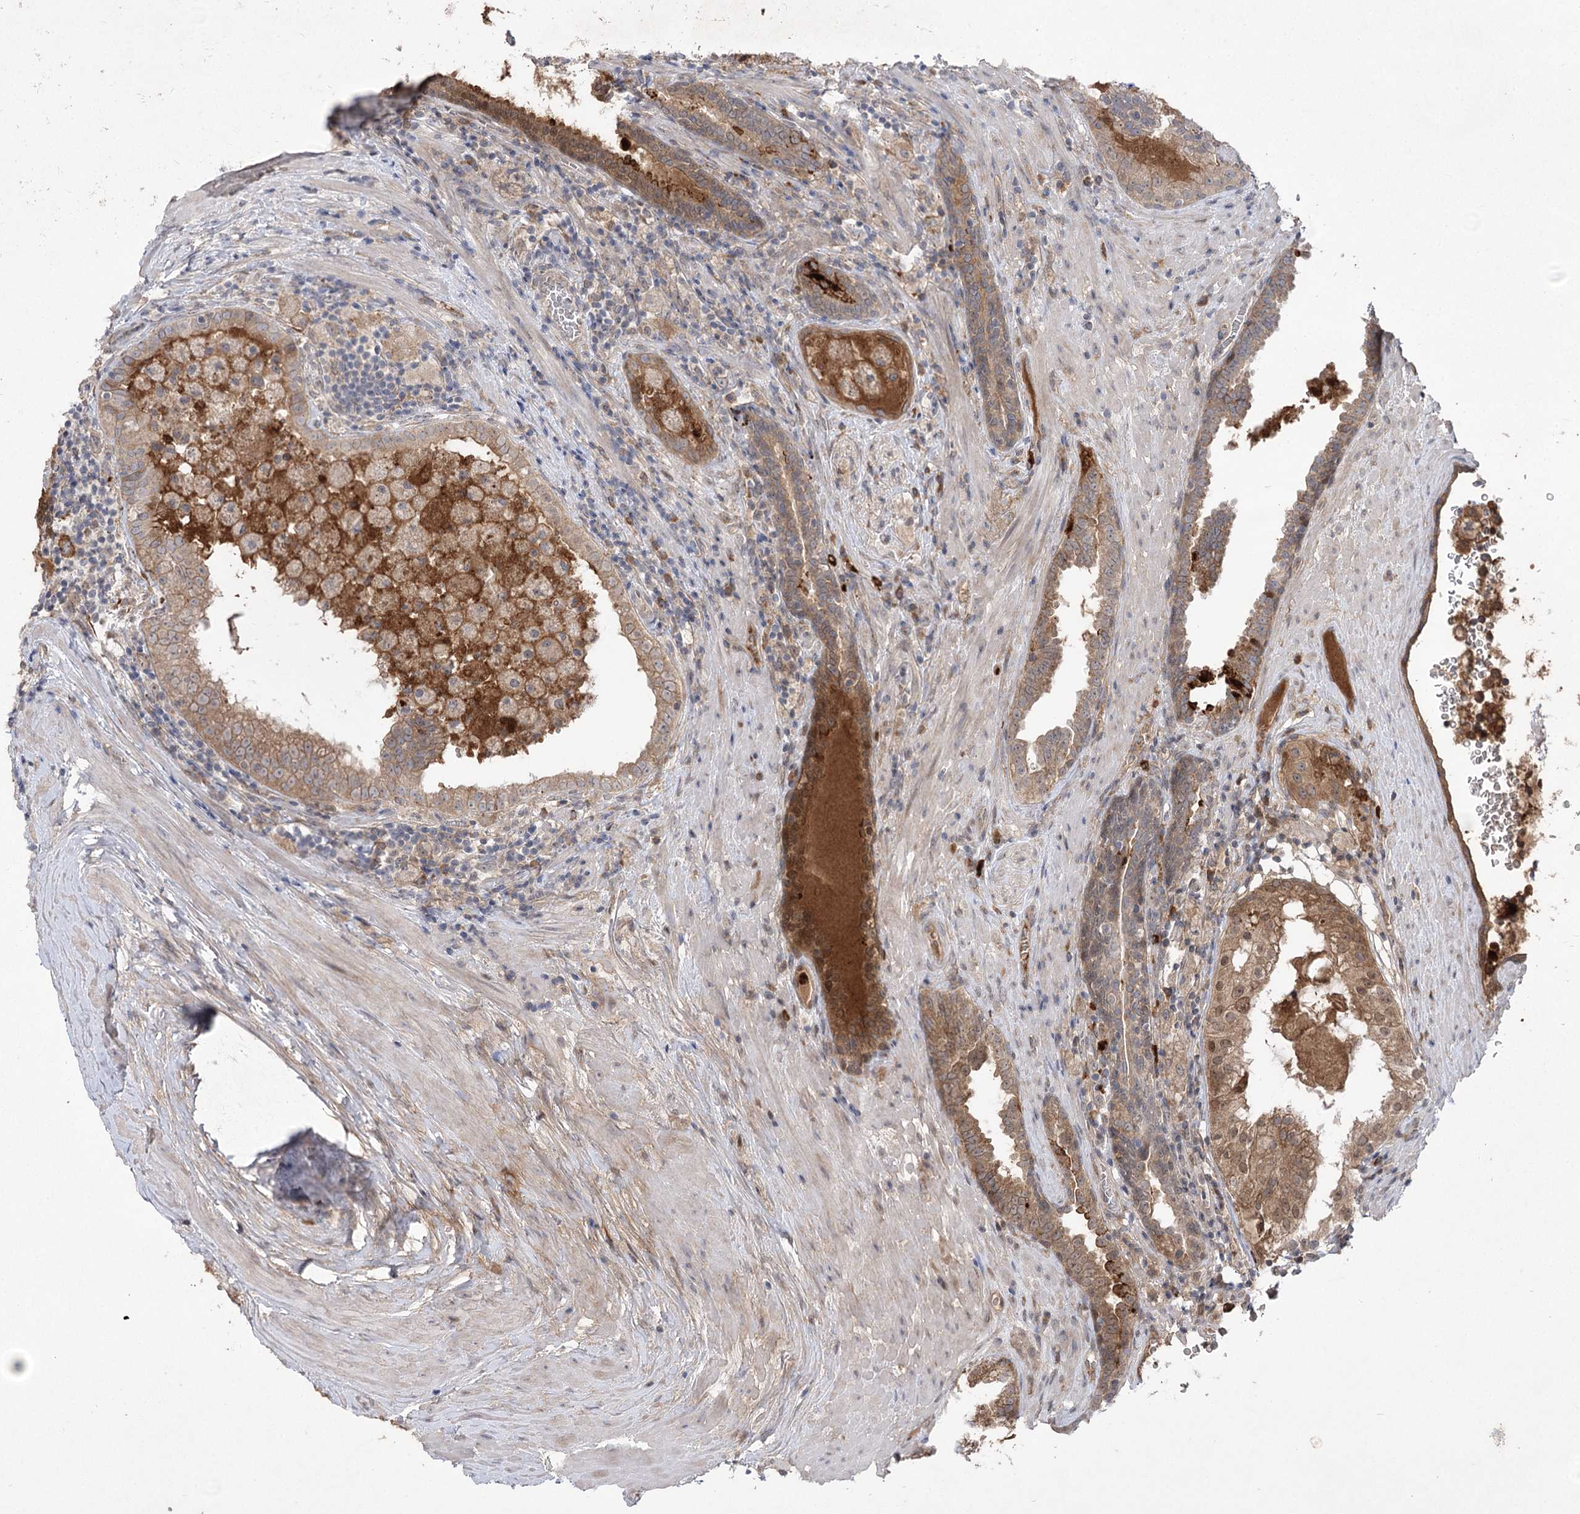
{"staining": {"intensity": "weak", "quantity": "25%-75%", "location": "cytoplasmic/membranous"}, "tissue": "prostate cancer", "cell_type": "Tumor cells", "image_type": "cancer", "snomed": [{"axis": "morphology", "description": "Adenocarcinoma, High grade"}, {"axis": "topography", "description": "Prostate"}], "caption": "A high-resolution image shows immunohistochemistry staining of prostate cancer, which demonstrates weak cytoplasmic/membranous positivity in approximately 25%-75% of tumor cells.", "gene": "PLEKHA5", "patient": {"sex": "male", "age": 68}}